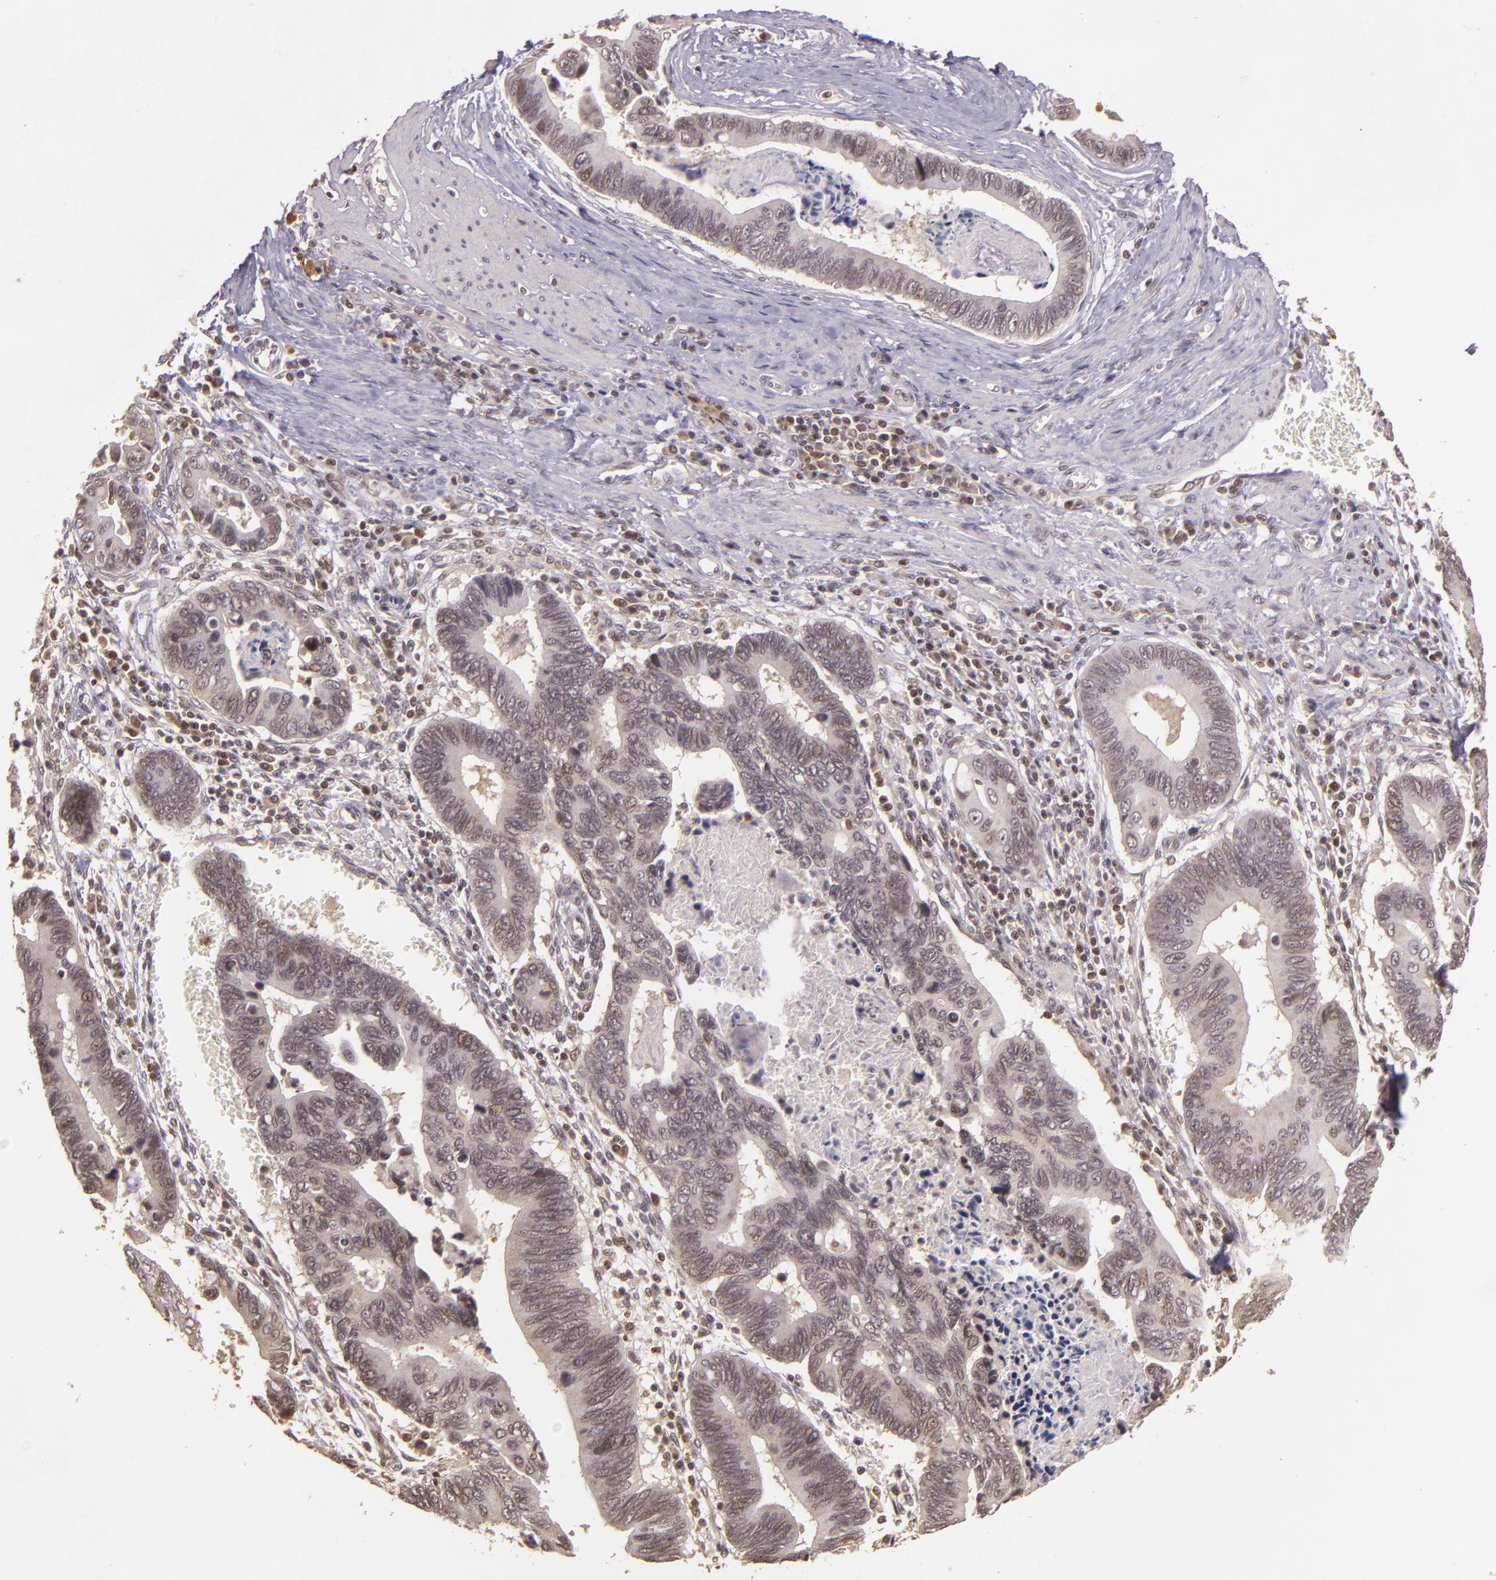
{"staining": {"intensity": "weak", "quantity": "<25%", "location": "nuclear"}, "tissue": "pancreatic cancer", "cell_type": "Tumor cells", "image_type": "cancer", "snomed": [{"axis": "morphology", "description": "Adenocarcinoma, NOS"}, {"axis": "topography", "description": "Pancreas"}], "caption": "High power microscopy micrograph of an IHC histopathology image of pancreatic cancer (adenocarcinoma), revealing no significant staining in tumor cells.", "gene": "TXNRD2", "patient": {"sex": "female", "age": 70}}